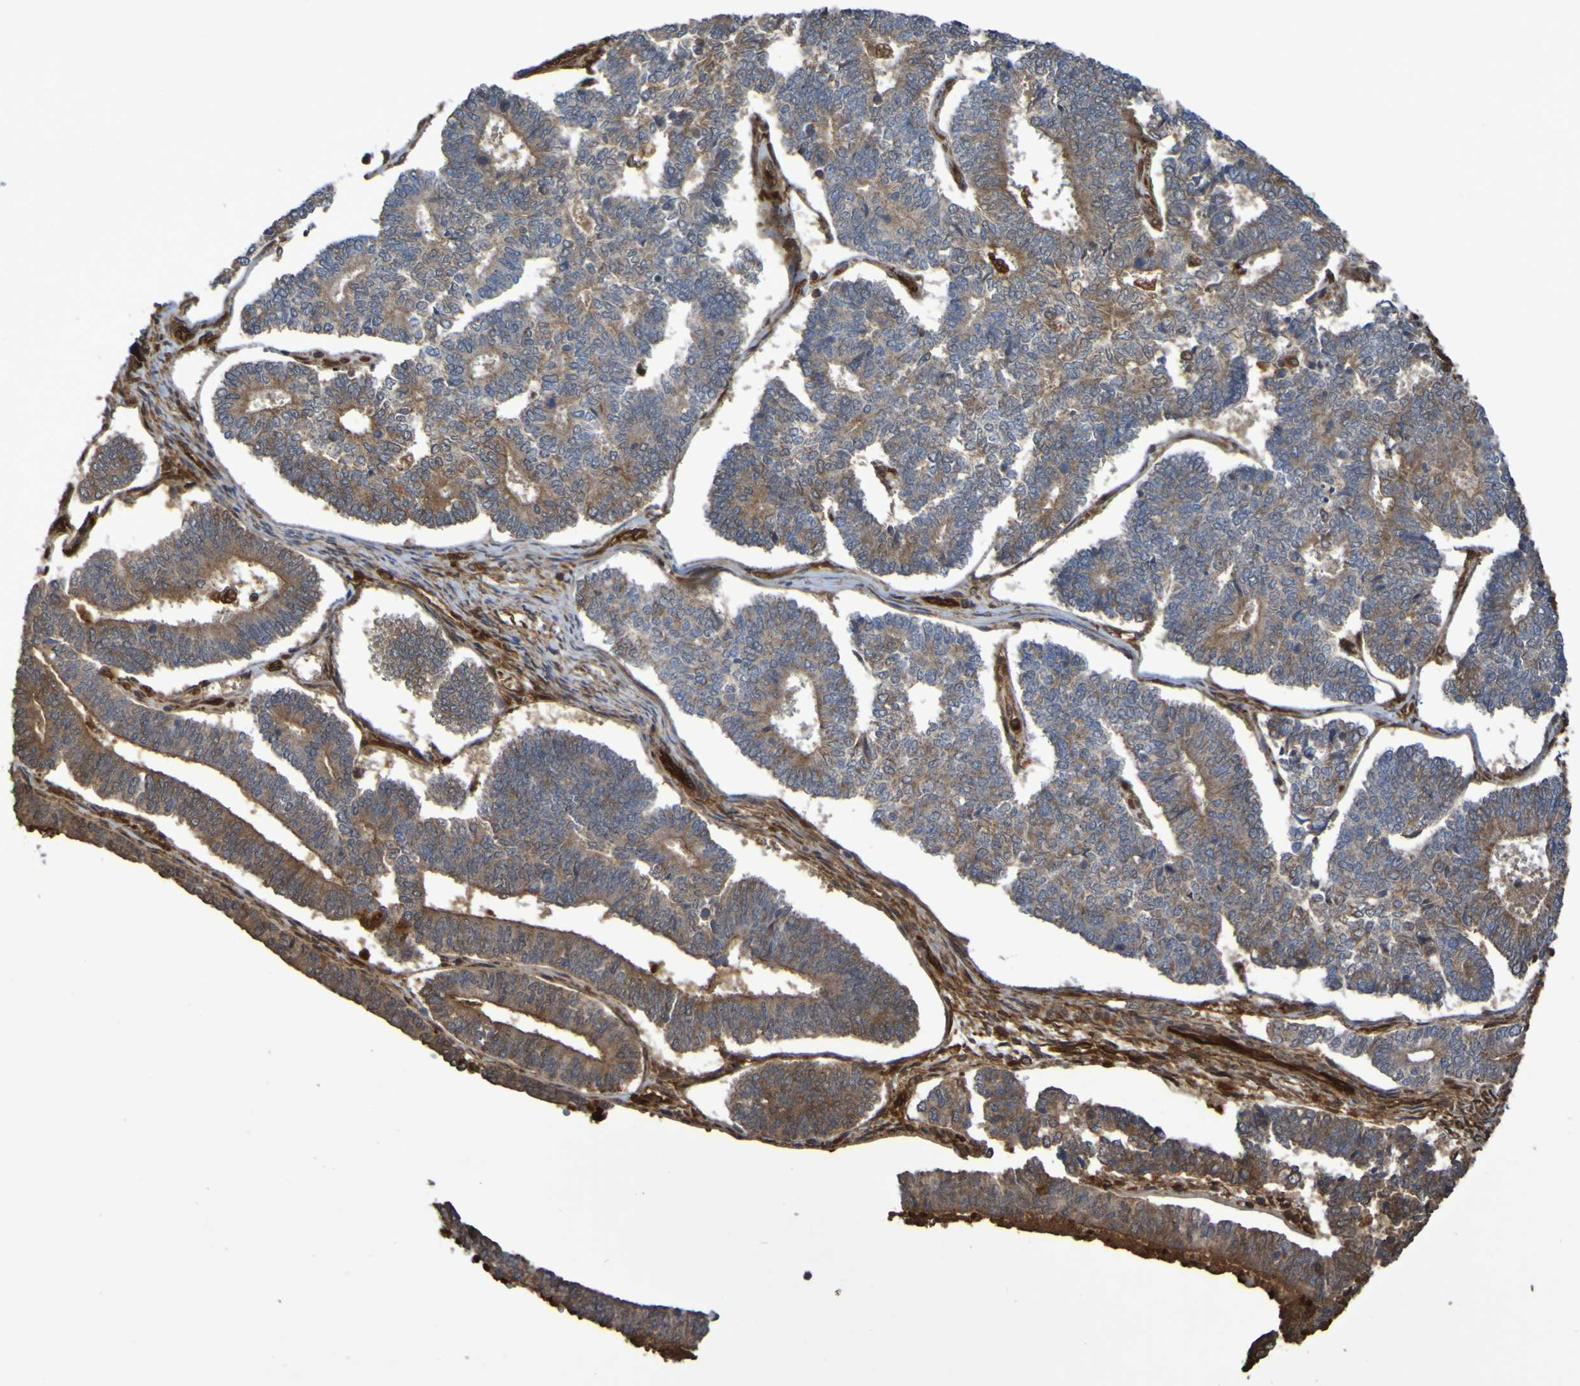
{"staining": {"intensity": "moderate", "quantity": "25%-75%", "location": "cytoplasmic/membranous"}, "tissue": "endometrial cancer", "cell_type": "Tumor cells", "image_type": "cancer", "snomed": [{"axis": "morphology", "description": "Adenocarcinoma, NOS"}, {"axis": "topography", "description": "Endometrium"}], "caption": "Tumor cells display medium levels of moderate cytoplasmic/membranous positivity in approximately 25%-75% of cells in endometrial cancer.", "gene": "SERPINB6", "patient": {"sex": "female", "age": 70}}